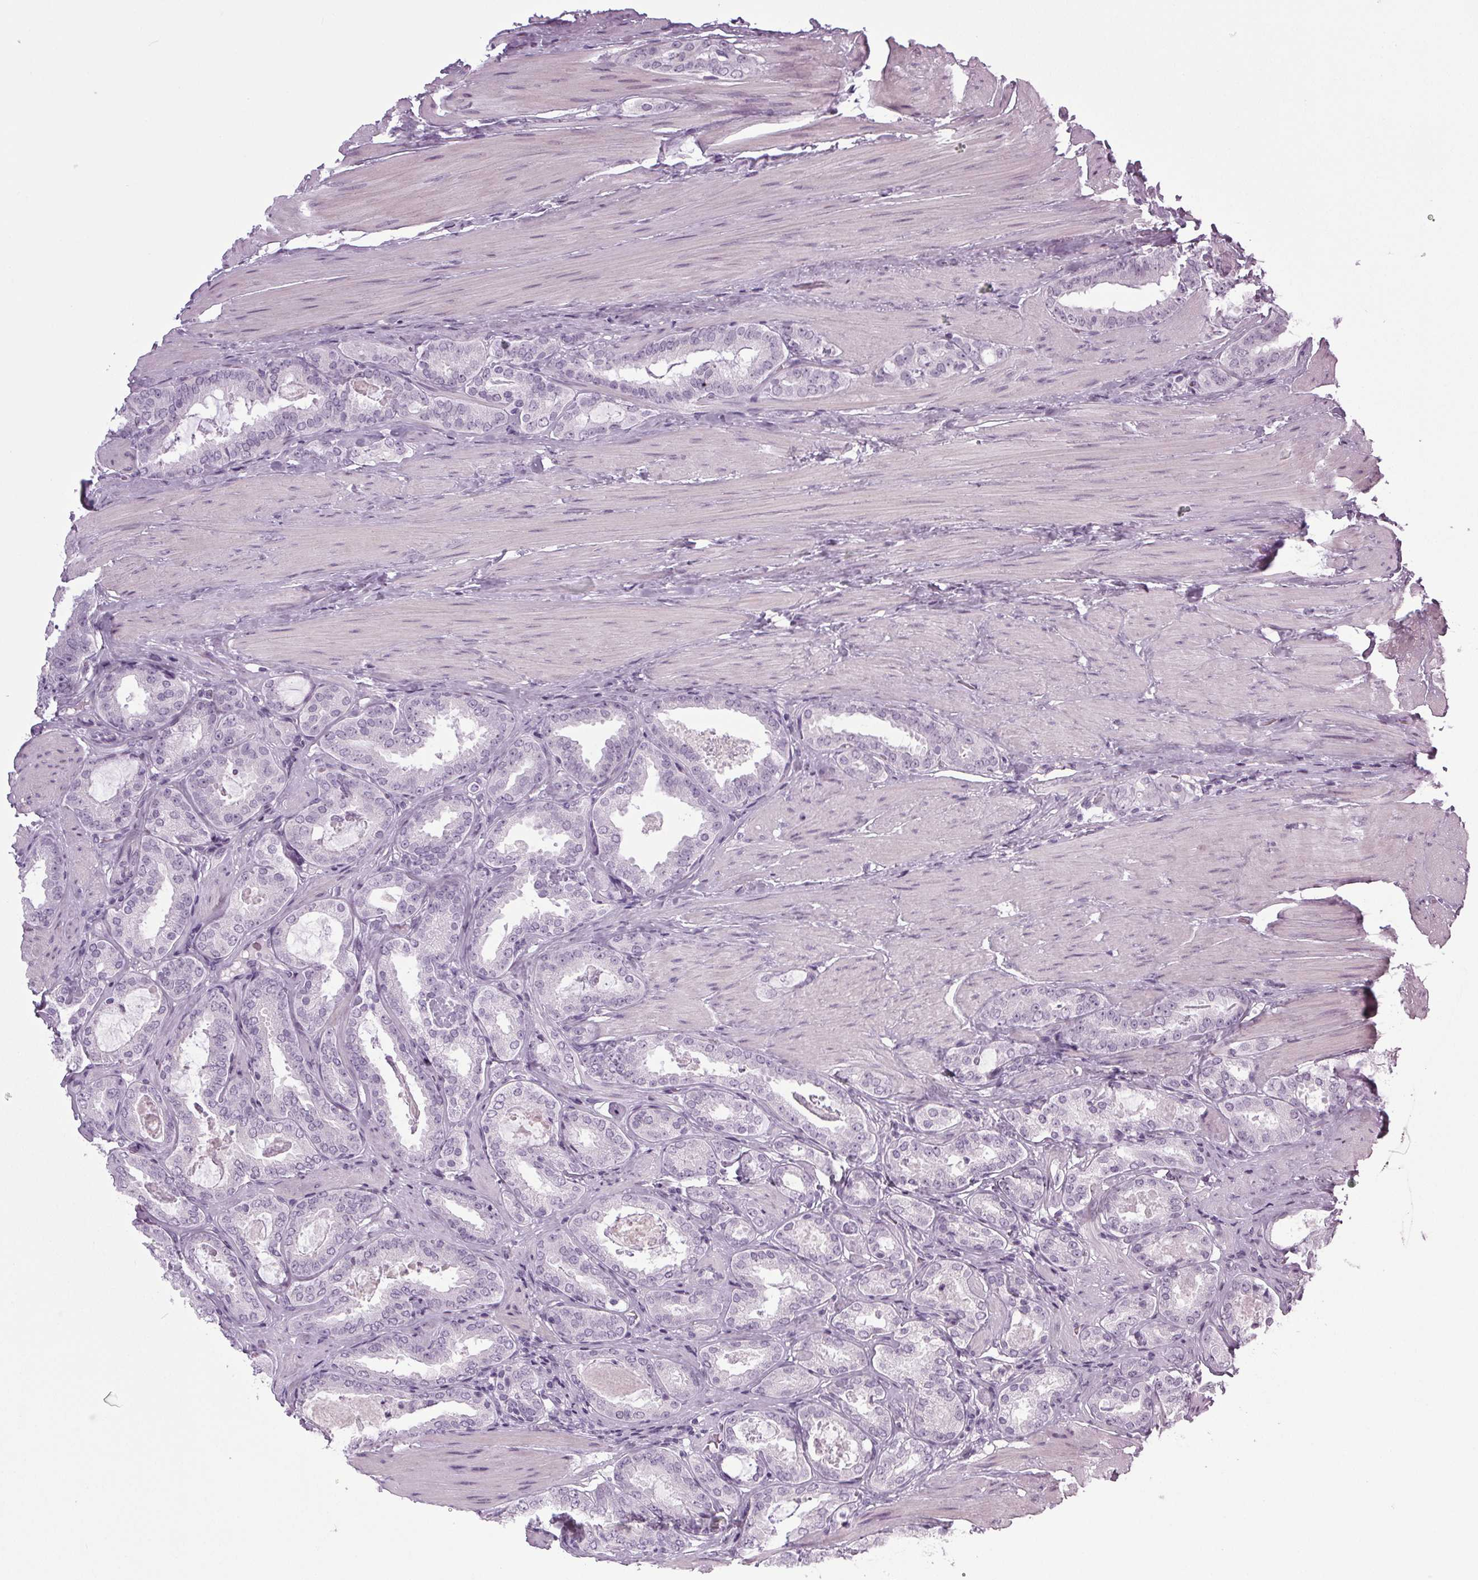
{"staining": {"intensity": "negative", "quantity": "none", "location": "none"}, "tissue": "prostate cancer", "cell_type": "Tumor cells", "image_type": "cancer", "snomed": [{"axis": "morphology", "description": "Adenocarcinoma, High grade"}, {"axis": "topography", "description": "Prostate"}], "caption": "Protein analysis of high-grade adenocarcinoma (prostate) displays no significant expression in tumor cells. (Stains: DAB (3,3'-diaminobenzidine) IHC with hematoxylin counter stain, Microscopy: brightfield microscopy at high magnification).", "gene": "IGF2BP1", "patient": {"sex": "male", "age": 63}}